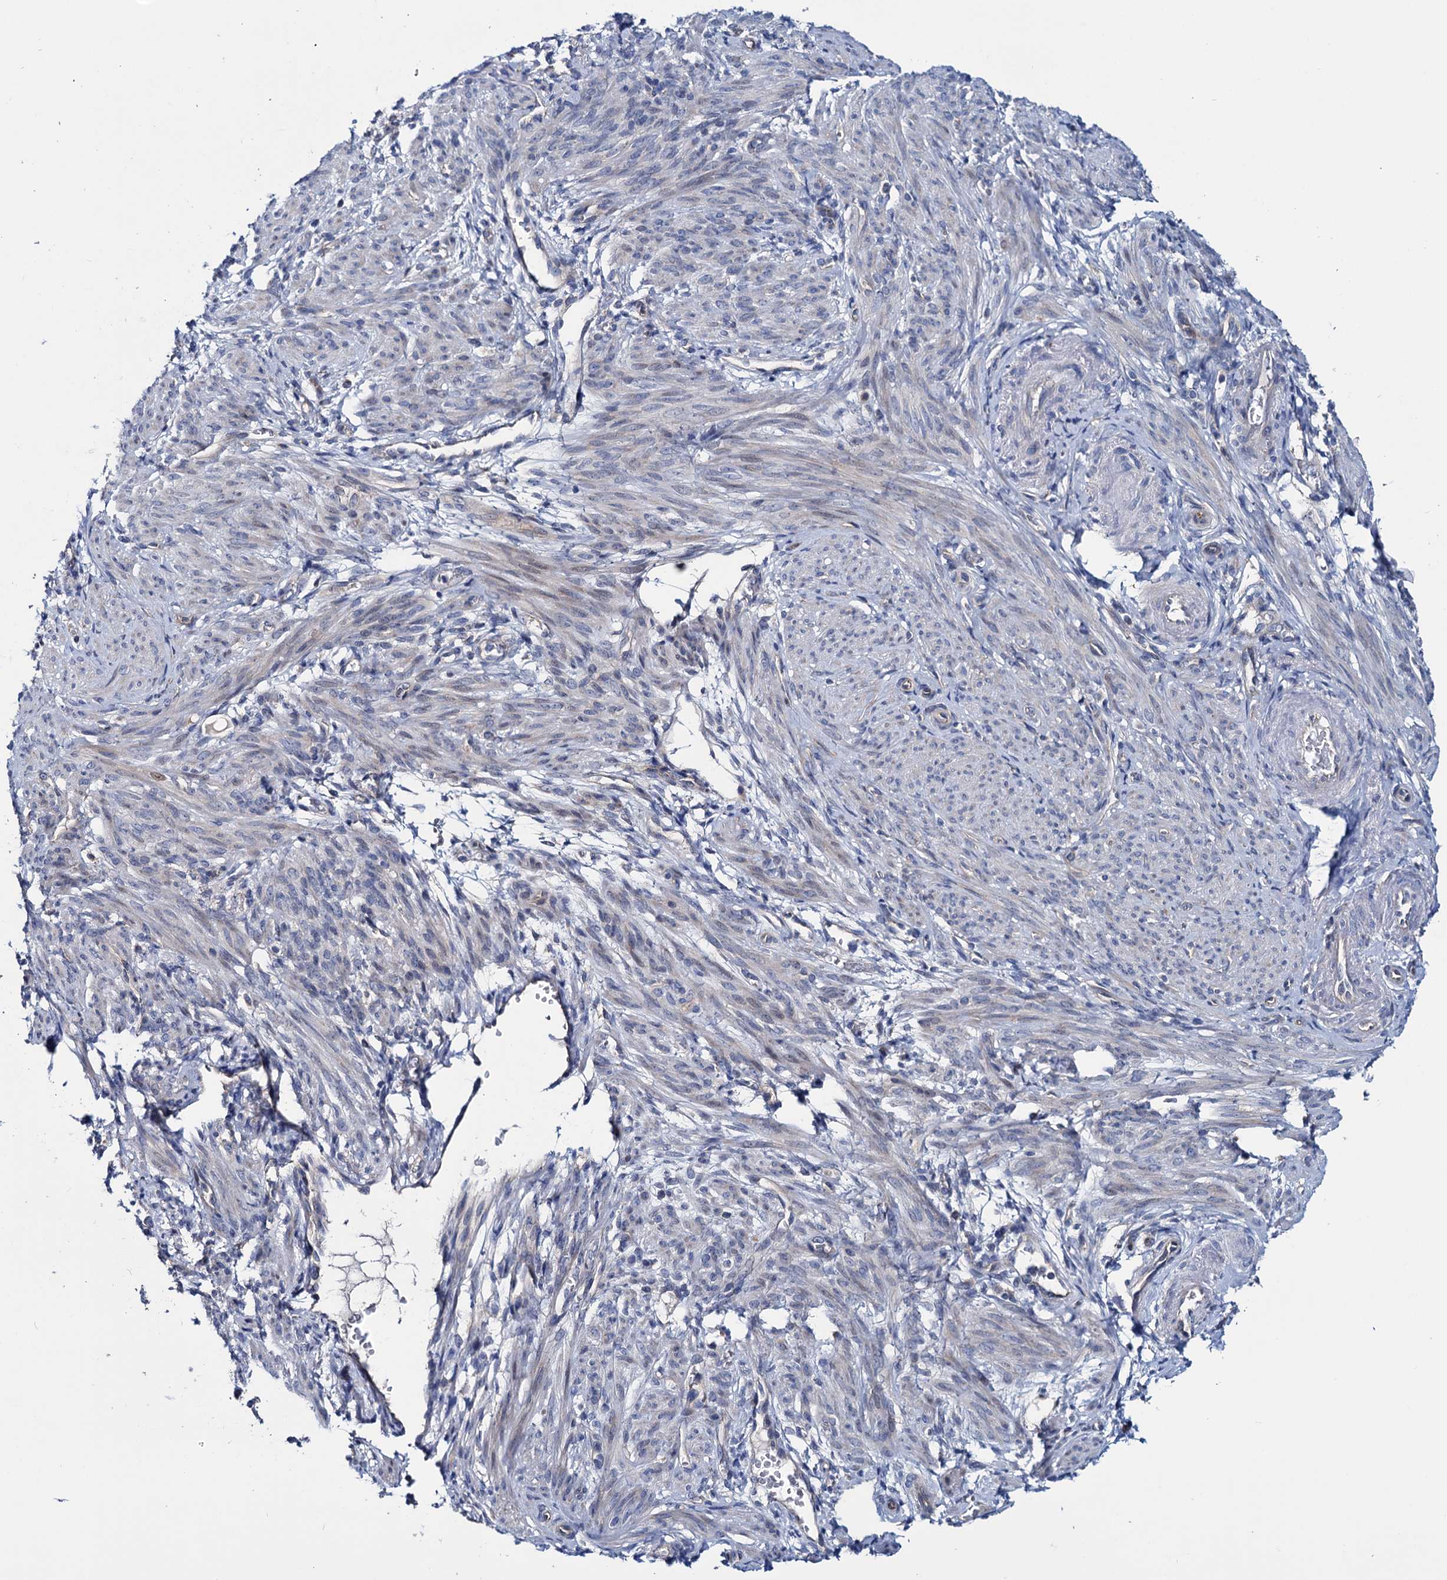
{"staining": {"intensity": "negative", "quantity": "none", "location": "none"}, "tissue": "smooth muscle", "cell_type": "Smooth muscle cells", "image_type": "normal", "snomed": [{"axis": "morphology", "description": "Normal tissue, NOS"}, {"axis": "topography", "description": "Smooth muscle"}], "caption": "This micrograph is of normal smooth muscle stained with immunohistochemistry (IHC) to label a protein in brown with the nuclei are counter-stained blue. There is no staining in smooth muscle cells. (DAB immunohistochemistry (IHC) visualized using brightfield microscopy, high magnification).", "gene": "EYA4", "patient": {"sex": "female", "age": 39}}